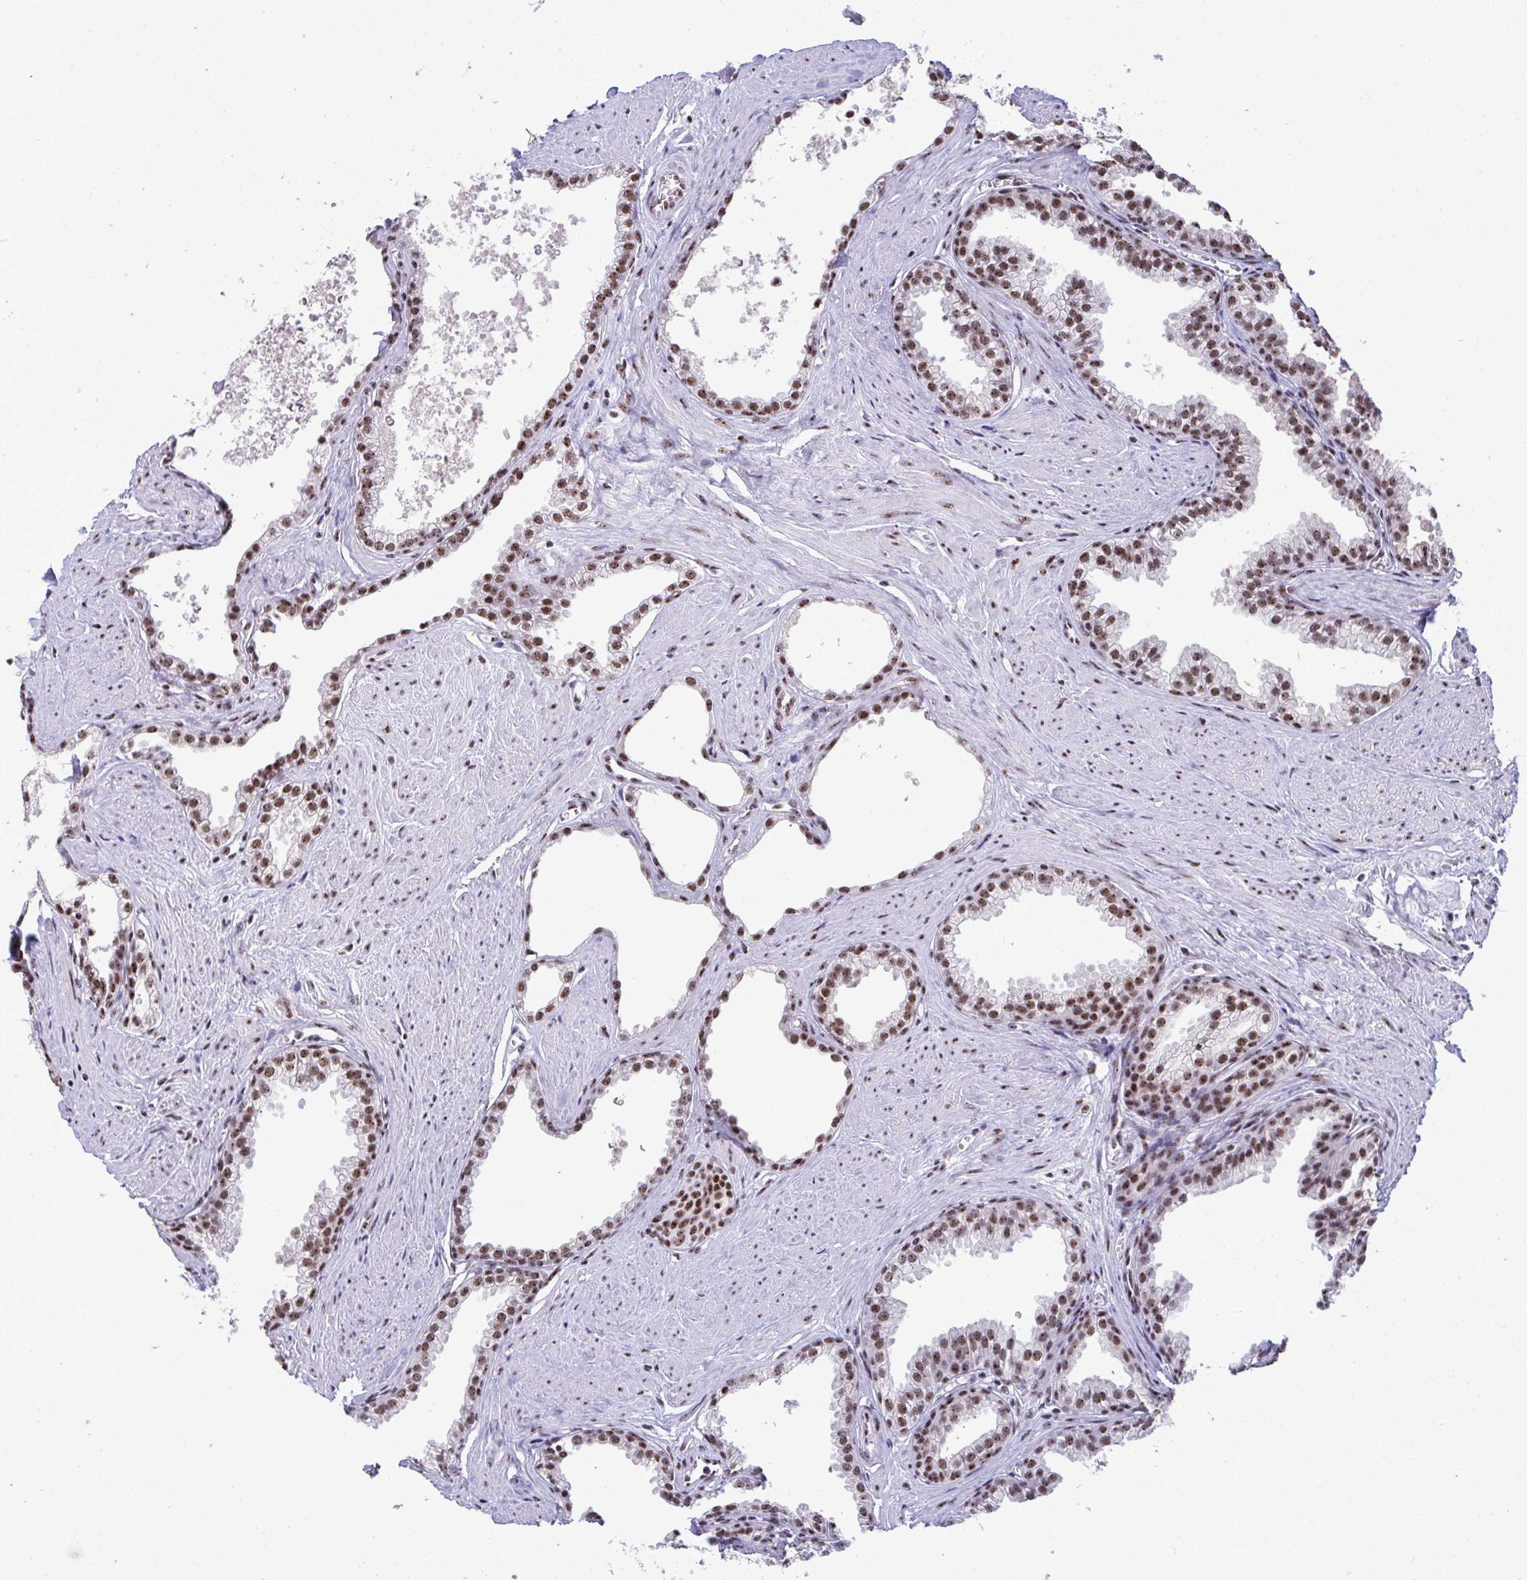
{"staining": {"intensity": "moderate", "quantity": ">75%", "location": "nuclear"}, "tissue": "prostate", "cell_type": "Glandular cells", "image_type": "normal", "snomed": [{"axis": "morphology", "description": "Normal tissue, NOS"}, {"axis": "topography", "description": "Prostate"}, {"axis": "topography", "description": "Peripheral nerve tissue"}], "caption": "A medium amount of moderate nuclear staining is identified in about >75% of glandular cells in benign prostate. The staining was performed using DAB to visualize the protein expression in brown, while the nuclei were stained in blue with hematoxylin (Magnification: 20x).", "gene": "PELP1", "patient": {"sex": "male", "age": 55}}